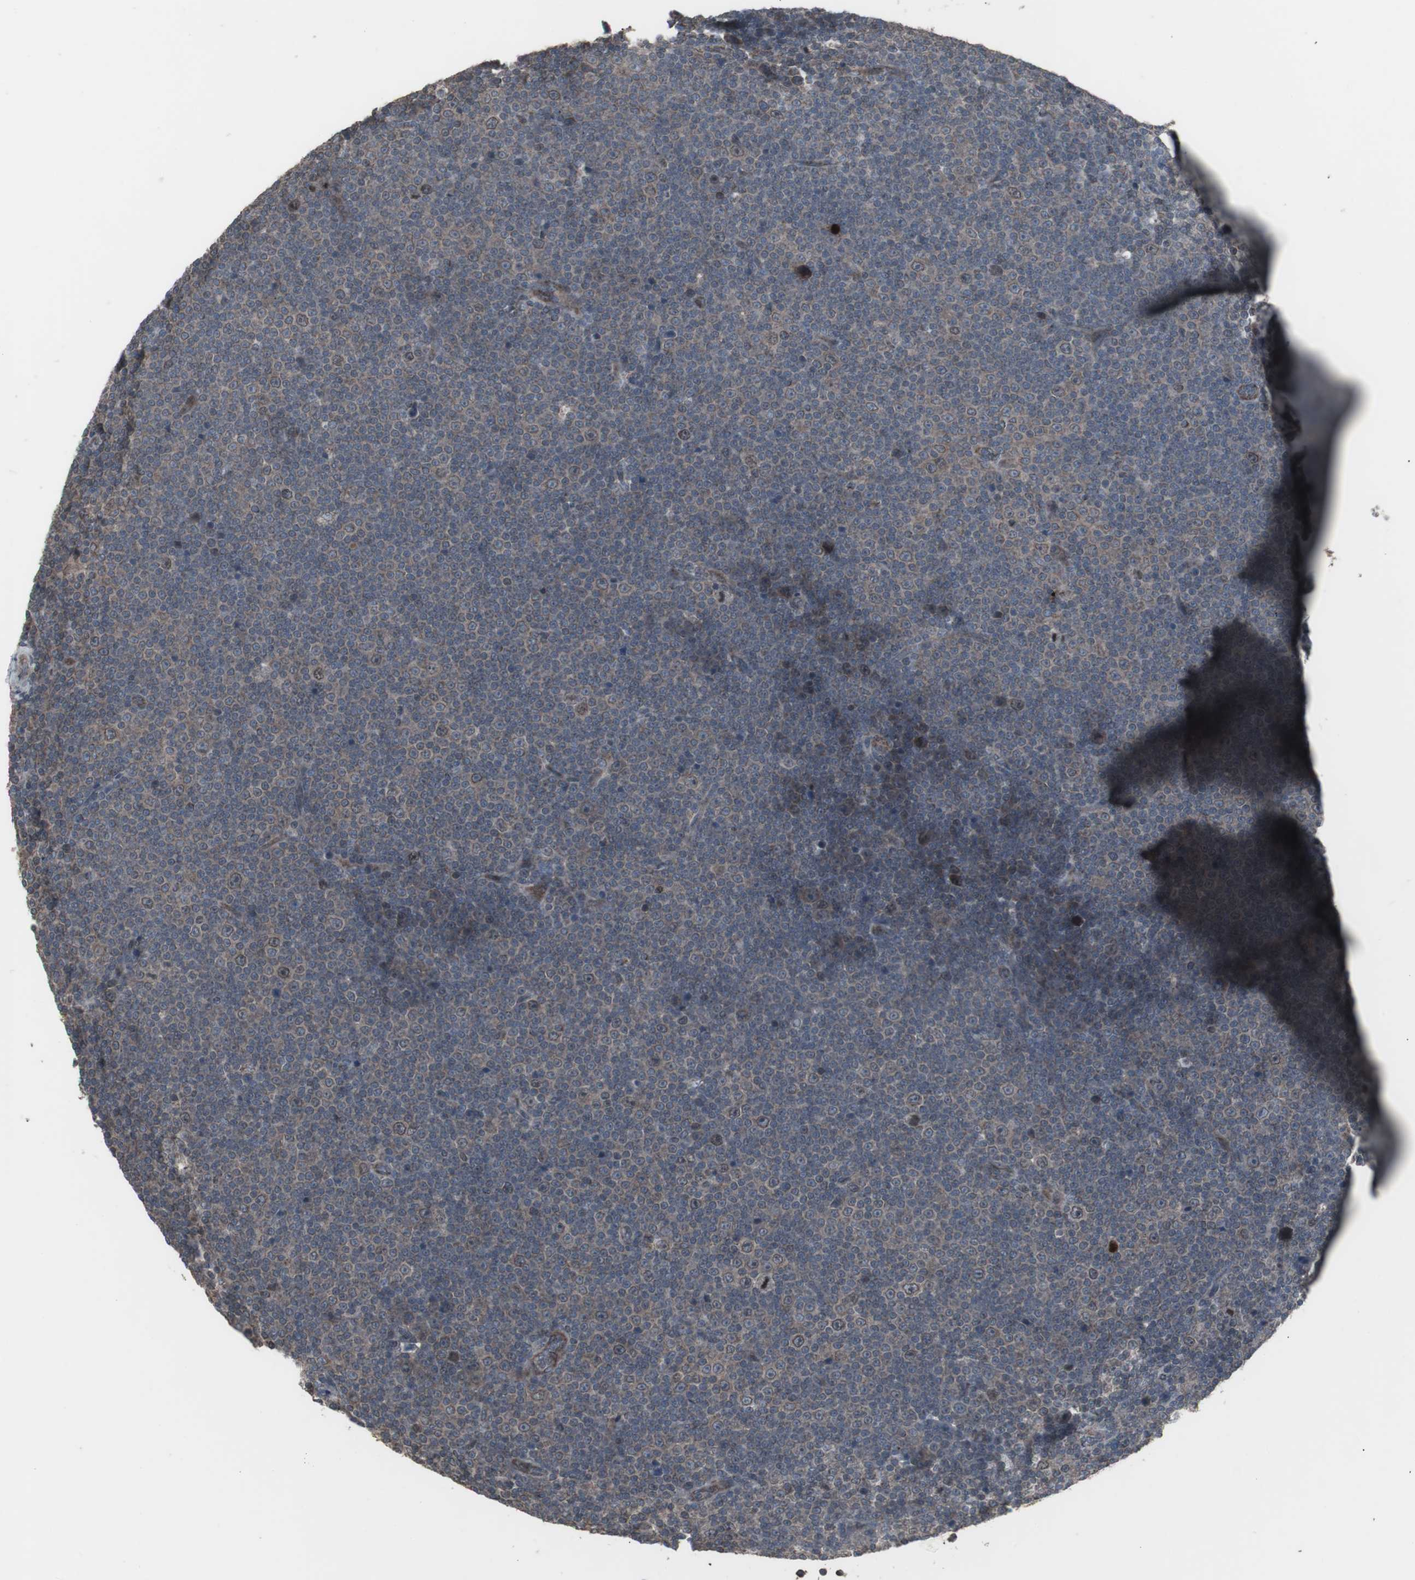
{"staining": {"intensity": "weak", "quantity": "<25%", "location": "cytoplasmic/membranous"}, "tissue": "lymphoma", "cell_type": "Tumor cells", "image_type": "cancer", "snomed": [{"axis": "morphology", "description": "Malignant lymphoma, non-Hodgkin's type, Low grade"}, {"axis": "topography", "description": "Lymph node"}], "caption": "An immunohistochemistry histopathology image of malignant lymphoma, non-Hodgkin's type (low-grade) is shown. There is no staining in tumor cells of malignant lymphoma, non-Hodgkin's type (low-grade).", "gene": "SSTR2", "patient": {"sex": "female", "age": 67}}